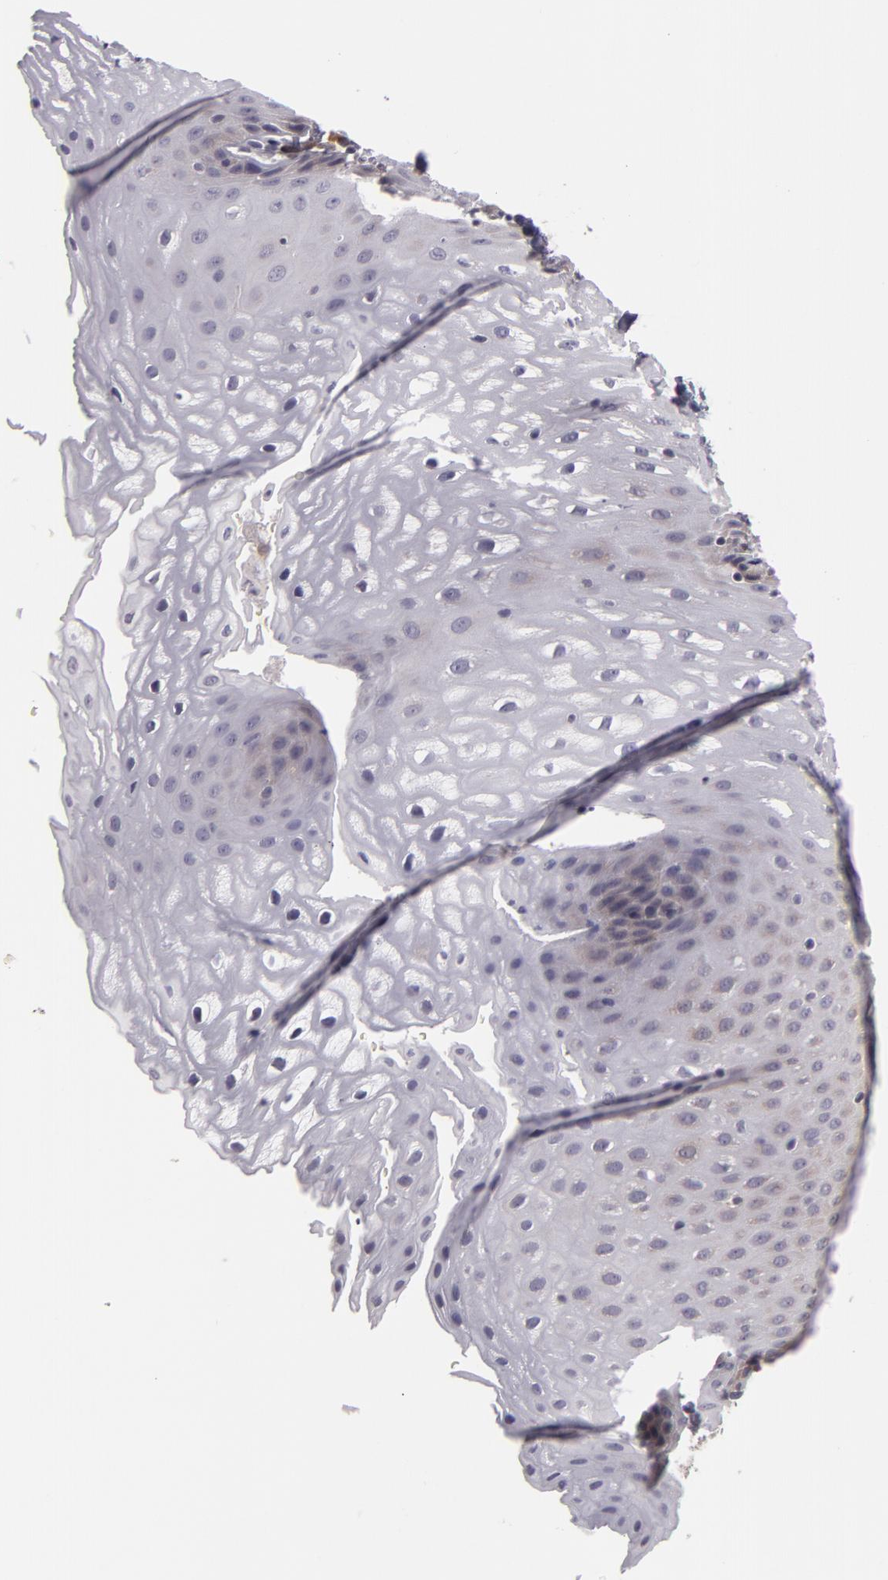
{"staining": {"intensity": "negative", "quantity": "none", "location": "none"}, "tissue": "esophagus", "cell_type": "Squamous epithelial cells", "image_type": "normal", "snomed": [{"axis": "morphology", "description": "Normal tissue, NOS"}, {"axis": "topography", "description": "Esophagus"}], "caption": "Micrograph shows no significant protein positivity in squamous epithelial cells of normal esophagus. (Stains: DAB (3,3'-diaminobenzidine) immunohistochemistry with hematoxylin counter stain, Microscopy: brightfield microscopy at high magnification).", "gene": "ZNF229", "patient": {"sex": "female", "age": 61}}